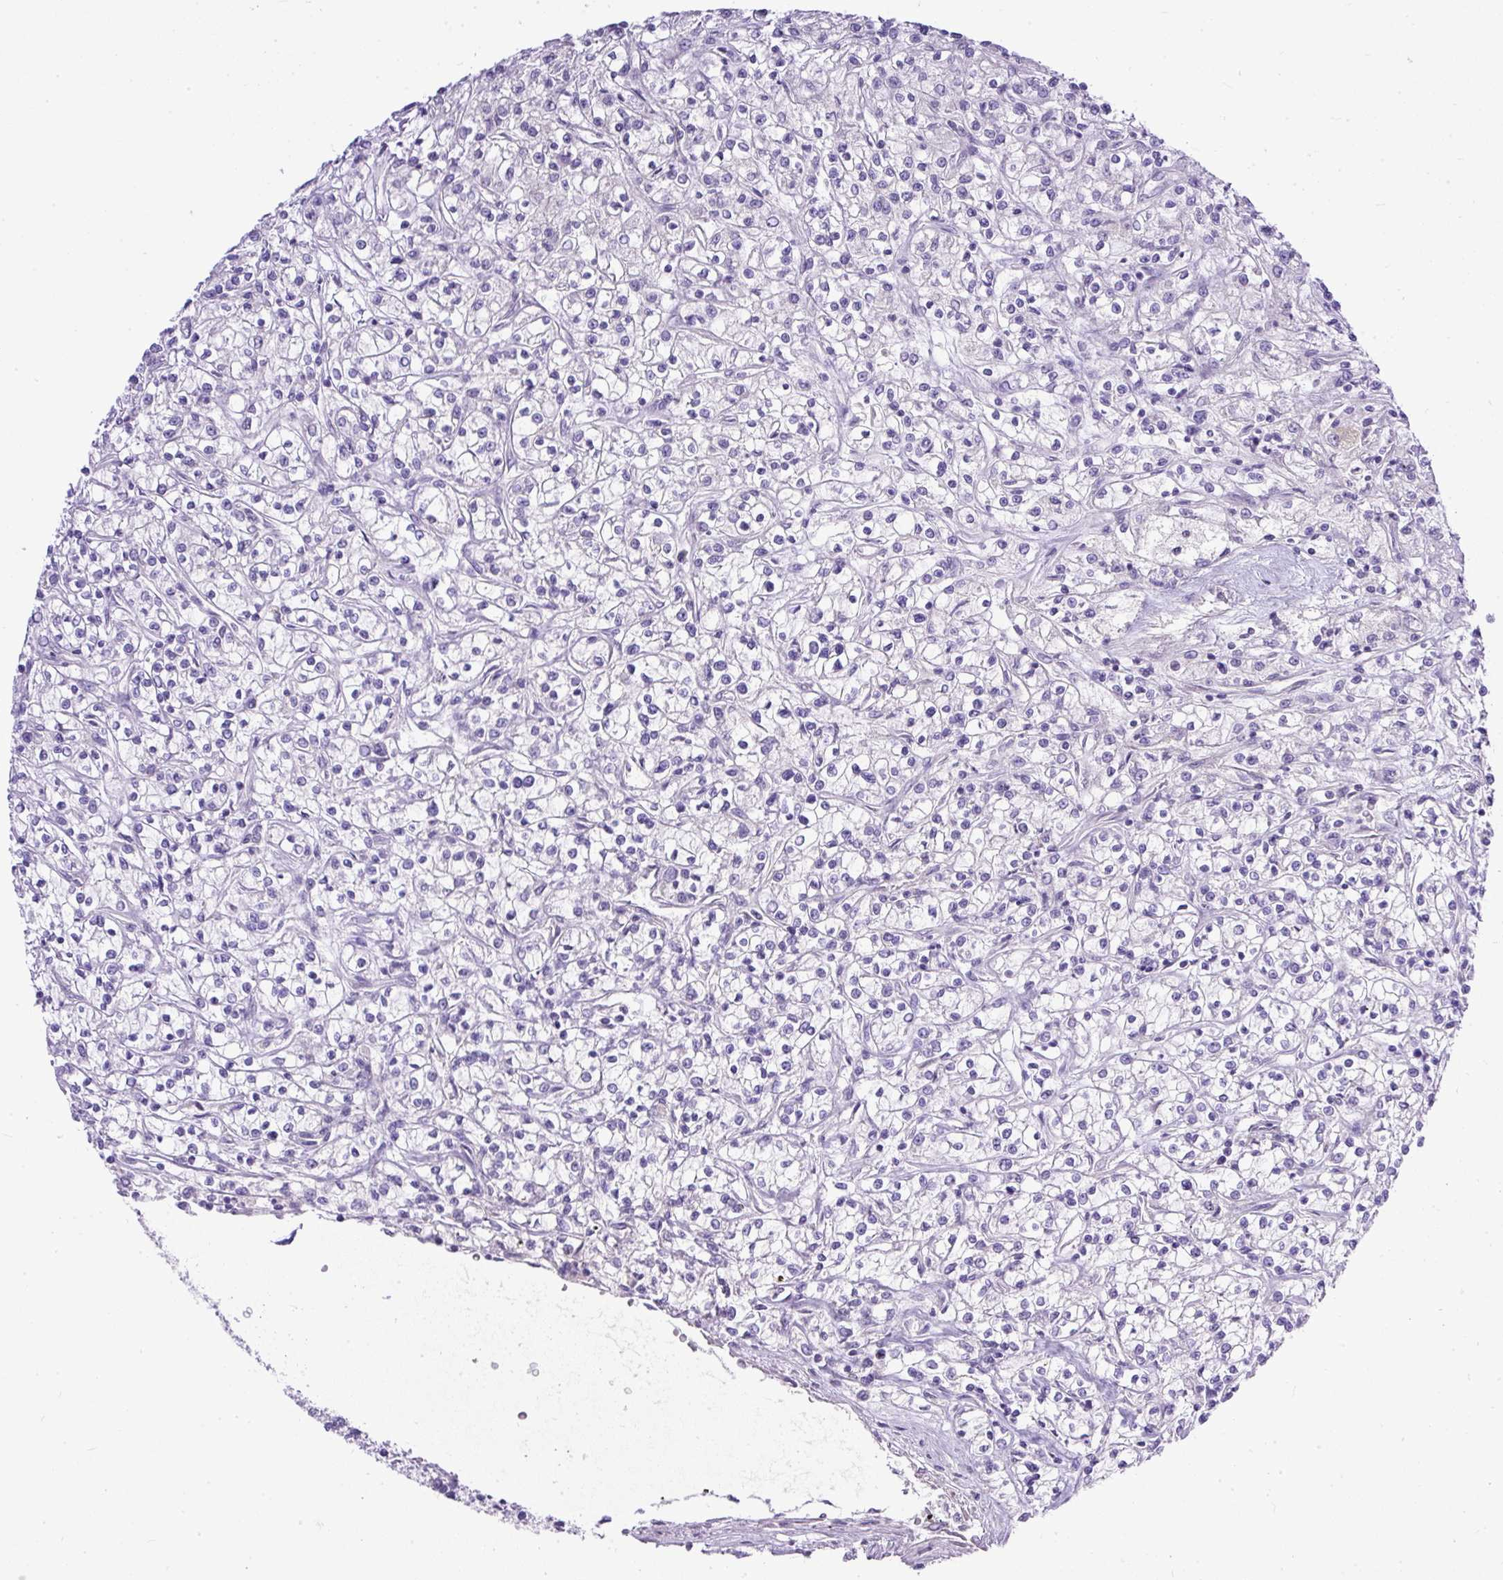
{"staining": {"intensity": "negative", "quantity": "none", "location": "none"}, "tissue": "renal cancer", "cell_type": "Tumor cells", "image_type": "cancer", "snomed": [{"axis": "morphology", "description": "Adenocarcinoma, NOS"}, {"axis": "topography", "description": "Kidney"}], "caption": "Micrograph shows no protein positivity in tumor cells of renal adenocarcinoma tissue.", "gene": "AMFR", "patient": {"sex": "female", "age": 59}}